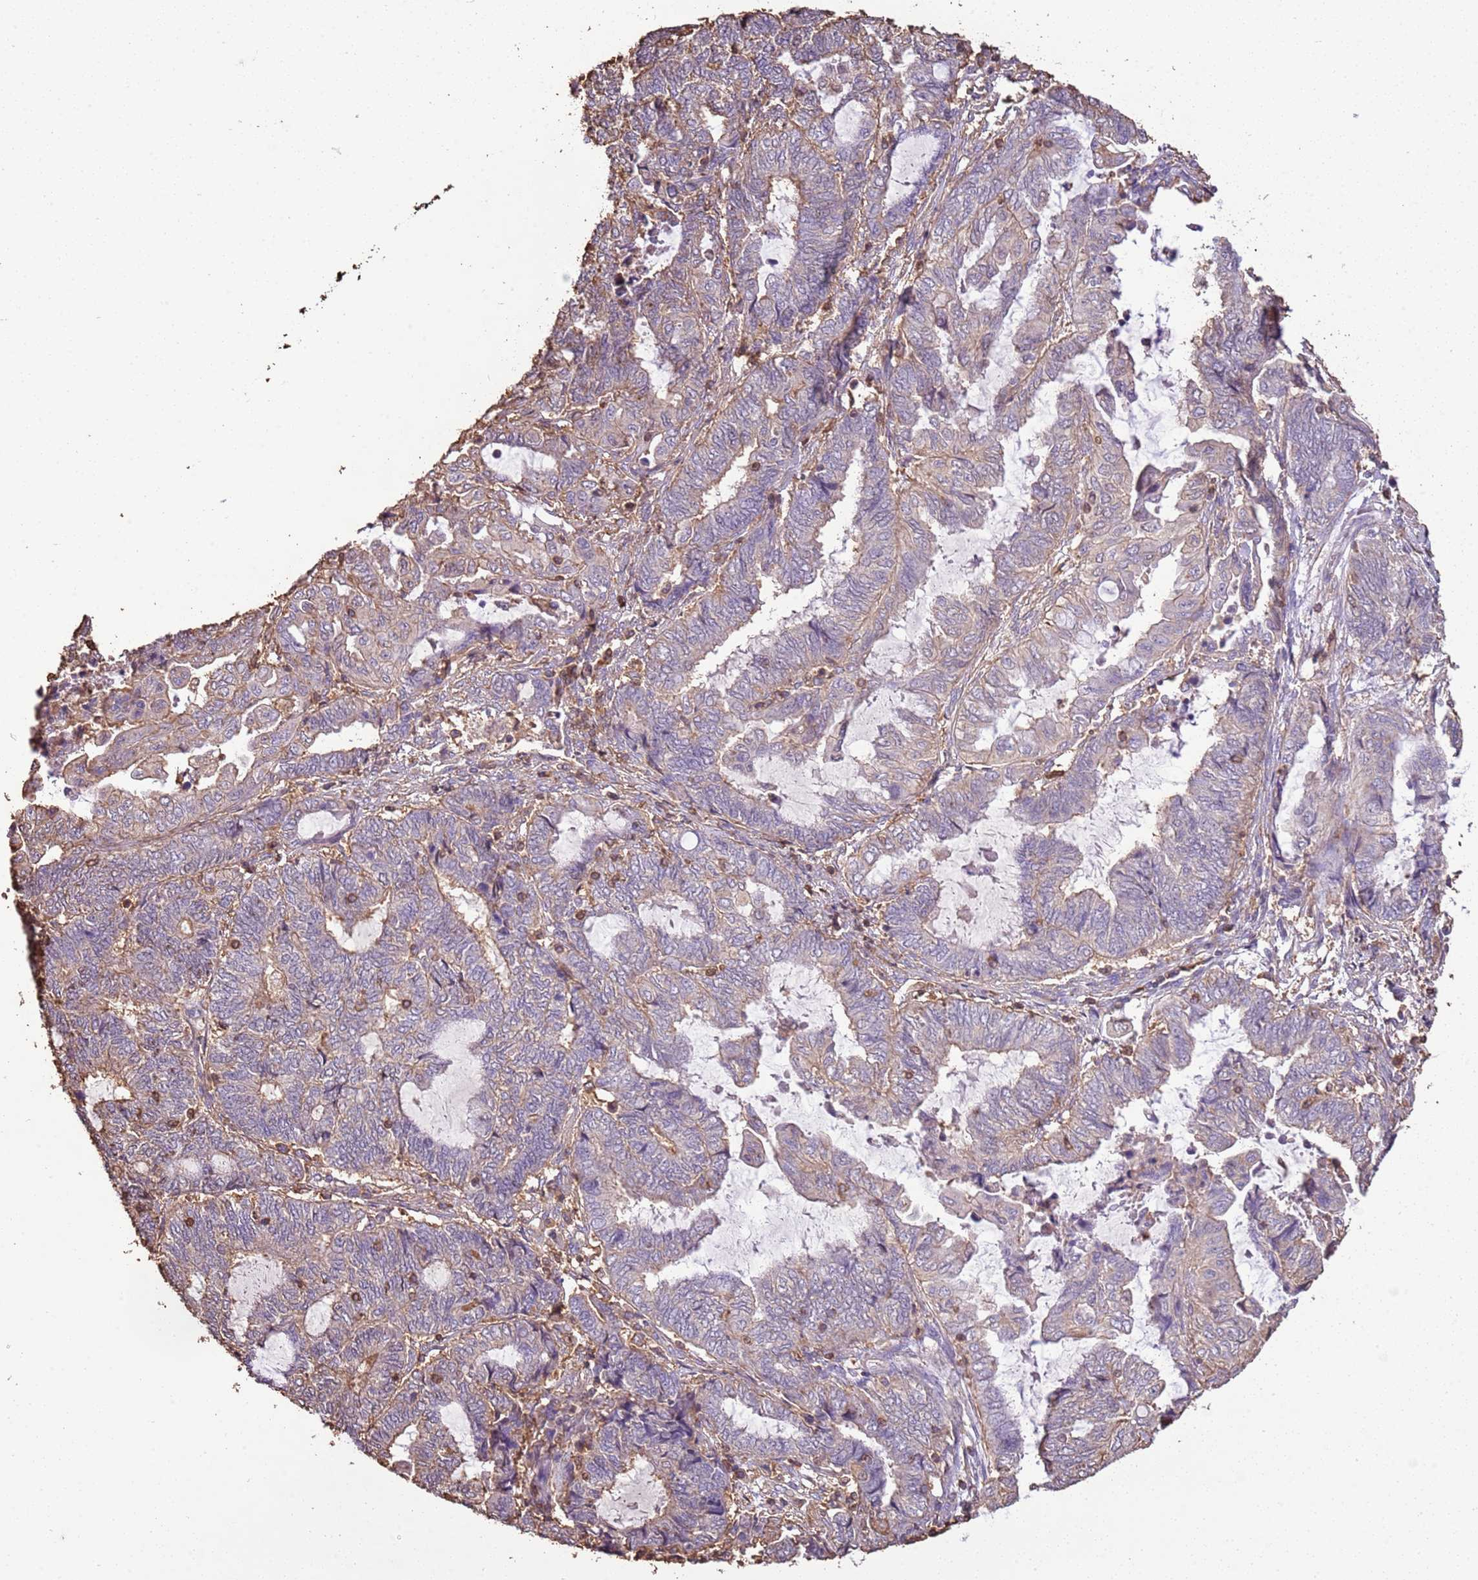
{"staining": {"intensity": "weak", "quantity": "<25%", "location": "cytoplasmic/membranous"}, "tissue": "endometrial cancer", "cell_type": "Tumor cells", "image_type": "cancer", "snomed": [{"axis": "morphology", "description": "Adenocarcinoma, NOS"}, {"axis": "topography", "description": "Uterus"}, {"axis": "topography", "description": "Endometrium"}], "caption": "An image of human endometrial cancer (adenocarcinoma) is negative for staining in tumor cells.", "gene": "ARL10", "patient": {"sex": "female", "age": 70}}